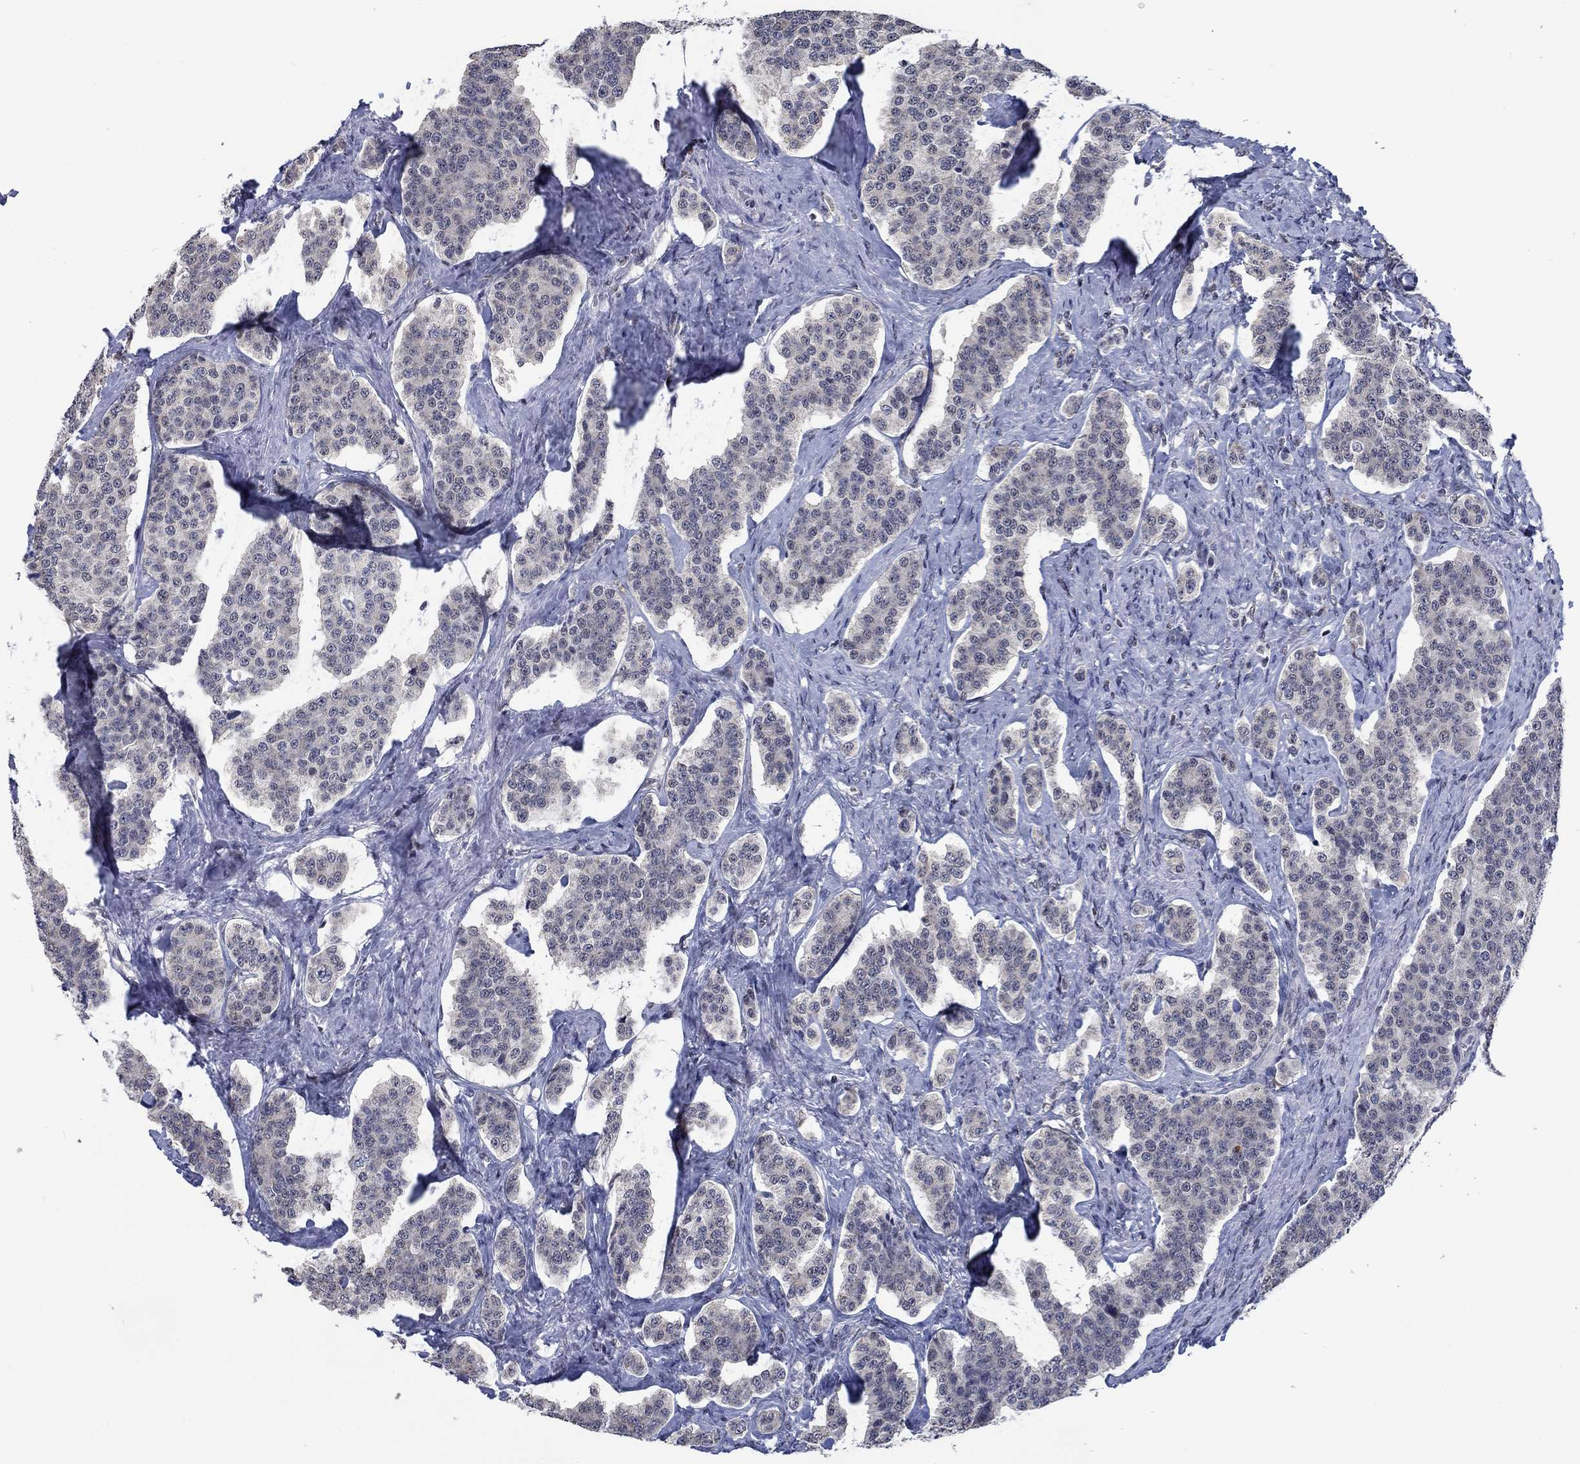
{"staining": {"intensity": "negative", "quantity": "none", "location": "none"}, "tissue": "carcinoid", "cell_type": "Tumor cells", "image_type": "cancer", "snomed": [{"axis": "morphology", "description": "Carcinoid, malignant, NOS"}, {"axis": "topography", "description": "Small intestine"}], "caption": "Immunohistochemistry histopathology image of human carcinoid stained for a protein (brown), which displays no positivity in tumor cells.", "gene": "HTN1", "patient": {"sex": "female", "age": 58}}